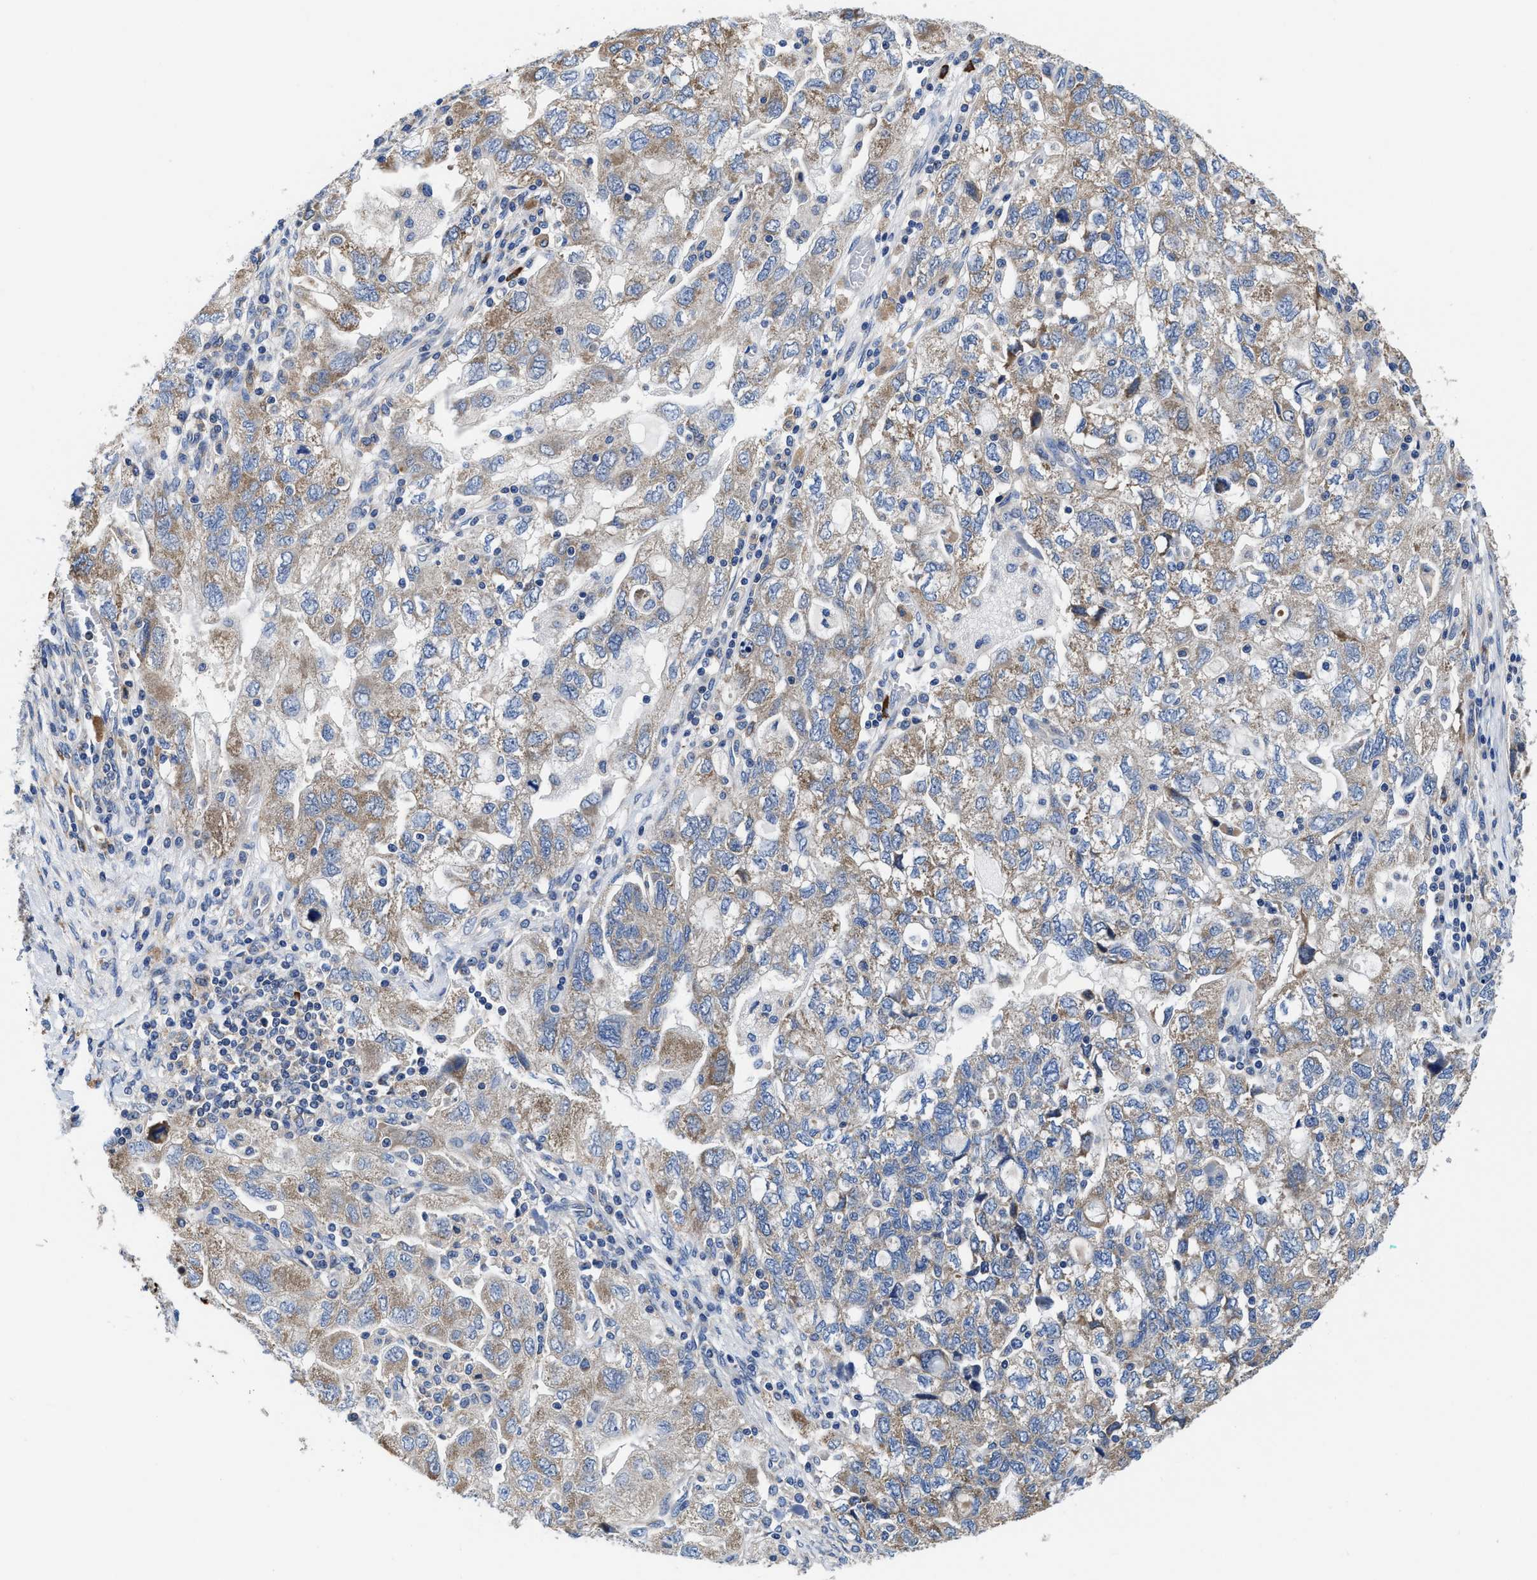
{"staining": {"intensity": "moderate", "quantity": "25%-75%", "location": "cytoplasmic/membranous"}, "tissue": "ovarian cancer", "cell_type": "Tumor cells", "image_type": "cancer", "snomed": [{"axis": "morphology", "description": "Carcinoma, NOS"}, {"axis": "morphology", "description": "Cystadenocarcinoma, serous, NOS"}, {"axis": "topography", "description": "Ovary"}], "caption": "DAB (3,3'-diaminobenzidine) immunohistochemical staining of ovarian carcinoma shows moderate cytoplasmic/membranous protein expression in about 25%-75% of tumor cells. (brown staining indicates protein expression, while blue staining denotes nuclei).", "gene": "TMEM30A", "patient": {"sex": "female", "age": 69}}